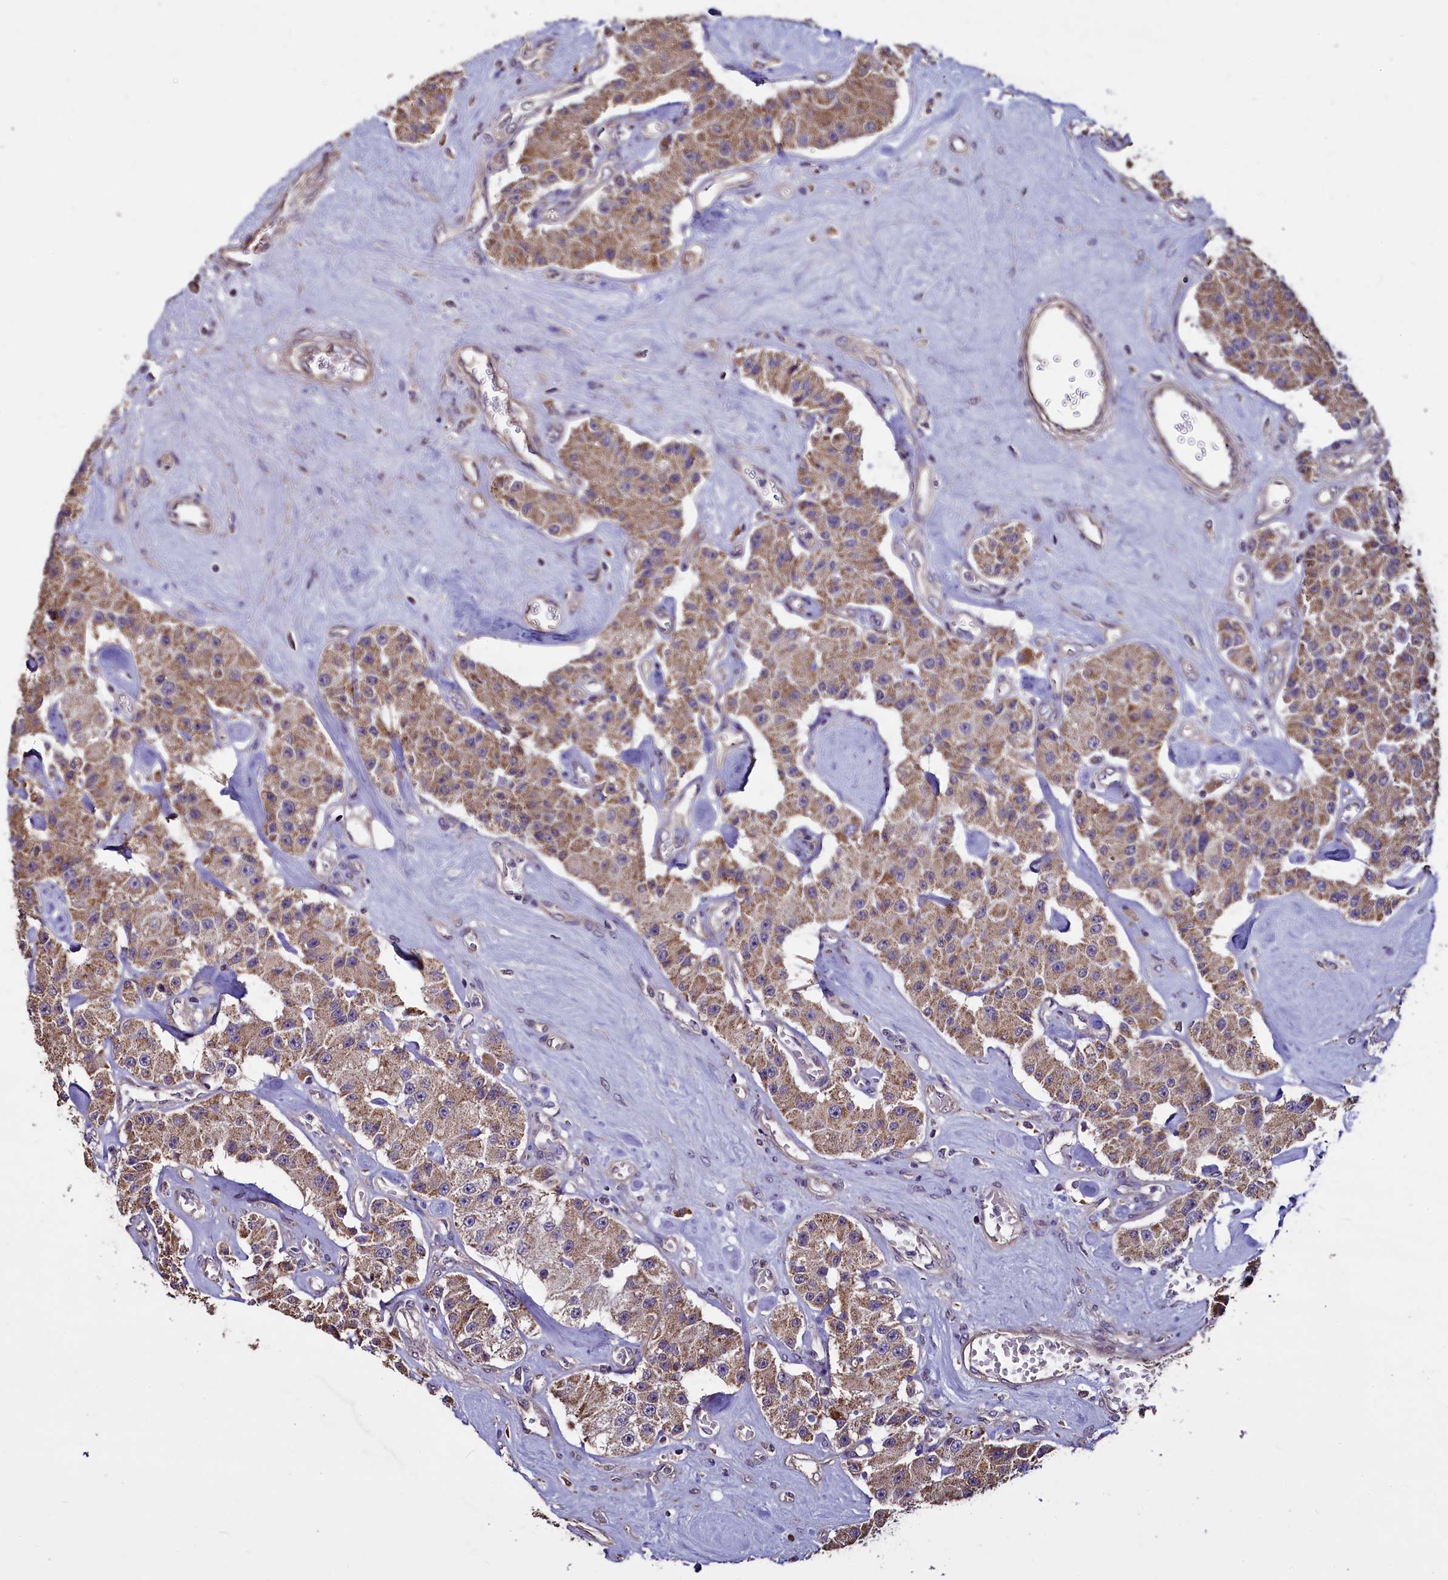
{"staining": {"intensity": "moderate", "quantity": ">75%", "location": "cytoplasmic/membranous"}, "tissue": "carcinoid", "cell_type": "Tumor cells", "image_type": "cancer", "snomed": [{"axis": "morphology", "description": "Carcinoid, malignant, NOS"}, {"axis": "topography", "description": "Pancreas"}], "caption": "This photomicrograph reveals carcinoid stained with immunohistochemistry to label a protein in brown. The cytoplasmic/membranous of tumor cells show moderate positivity for the protein. Nuclei are counter-stained blue.", "gene": "COQ9", "patient": {"sex": "male", "age": 41}}